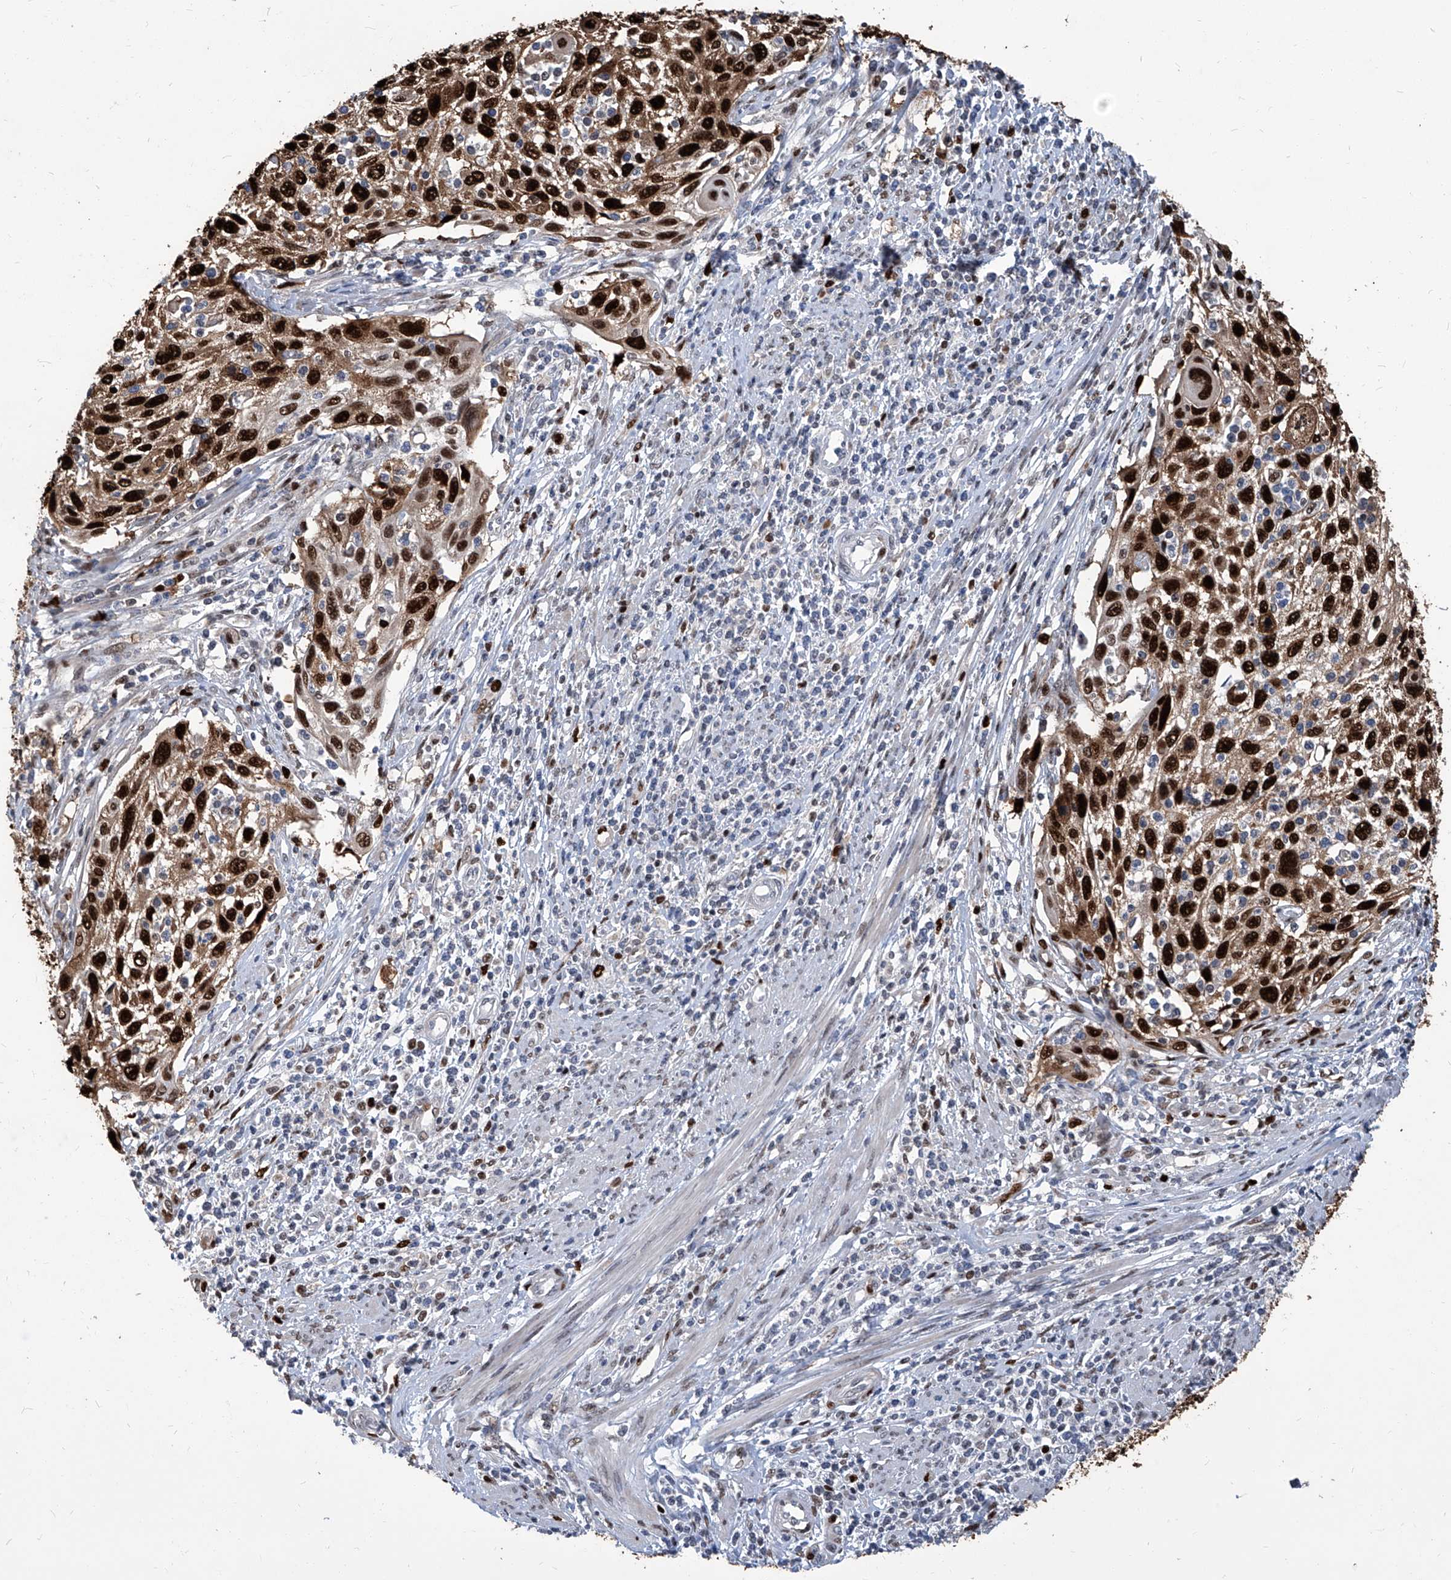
{"staining": {"intensity": "strong", "quantity": ">75%", "location": "cytoplasmic/membranous,nuclear"}, "tissue": "cervical cancer", "cell_type": "Tumor cells", "image_type": "cancer", "snomed": [{"axis": "morphology", "description": "Squamous cell carcinoma, NOS"}, {"axis": "topography", "description": "Cervix"}], "caption": "Strong cytoplasmic/membranous and nuclear staining is seen in about >75% of tumor cells in squamous cell carcinoma (cervical). The staining is performed using DAB brown chromogen to label protein expression. The nuclei are counter-stained blue using hematoxylin.", "gene": "PCNA", "patient": {"sex": "female", "age": 70}}